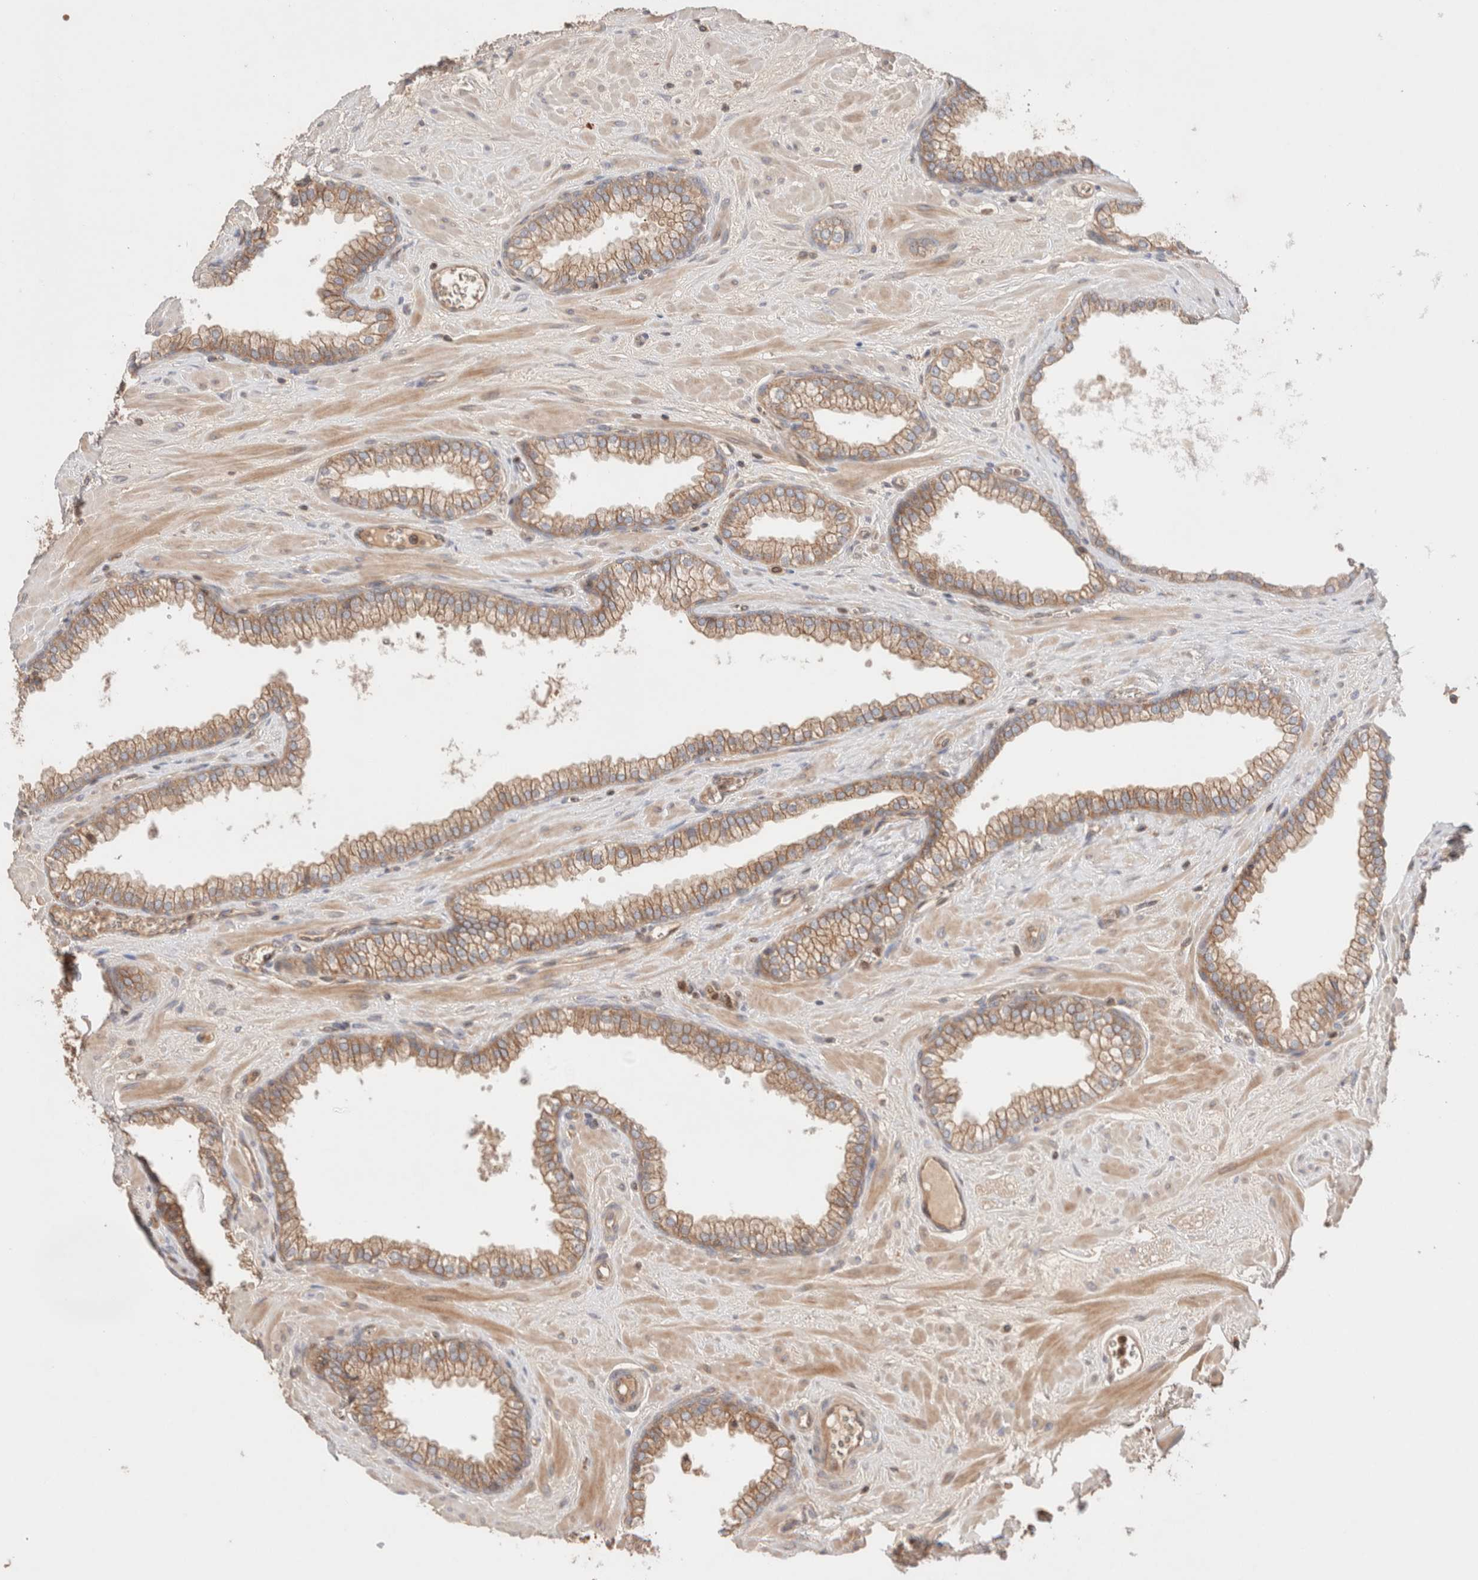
{"staining": {"intensity": "moderate", "quantity": ">75%", "location": "cytoplasmic/membranous"}, "tissue": "prostate", "cell_type": "Glandular cells", "image_type": "normal", "snomed": [{"axis": "morphology", "description": "Normal tissue, NOS"}, {"axis": "morphology", "description": "Urothelial carcinoma, Low grade"}, {"axis": "topography", "description": "Urinary bladder"}, {"axis": "topography", "description": "Prostate"}], "caption": "A brown stain shows moderate cytoplasmic/membranous positivity of a protein in glandular cells of benign human prostate. Nuclei are stained in blue.", "gene": "SIKE1", "patient": {"sex": "male", "age": 60}}